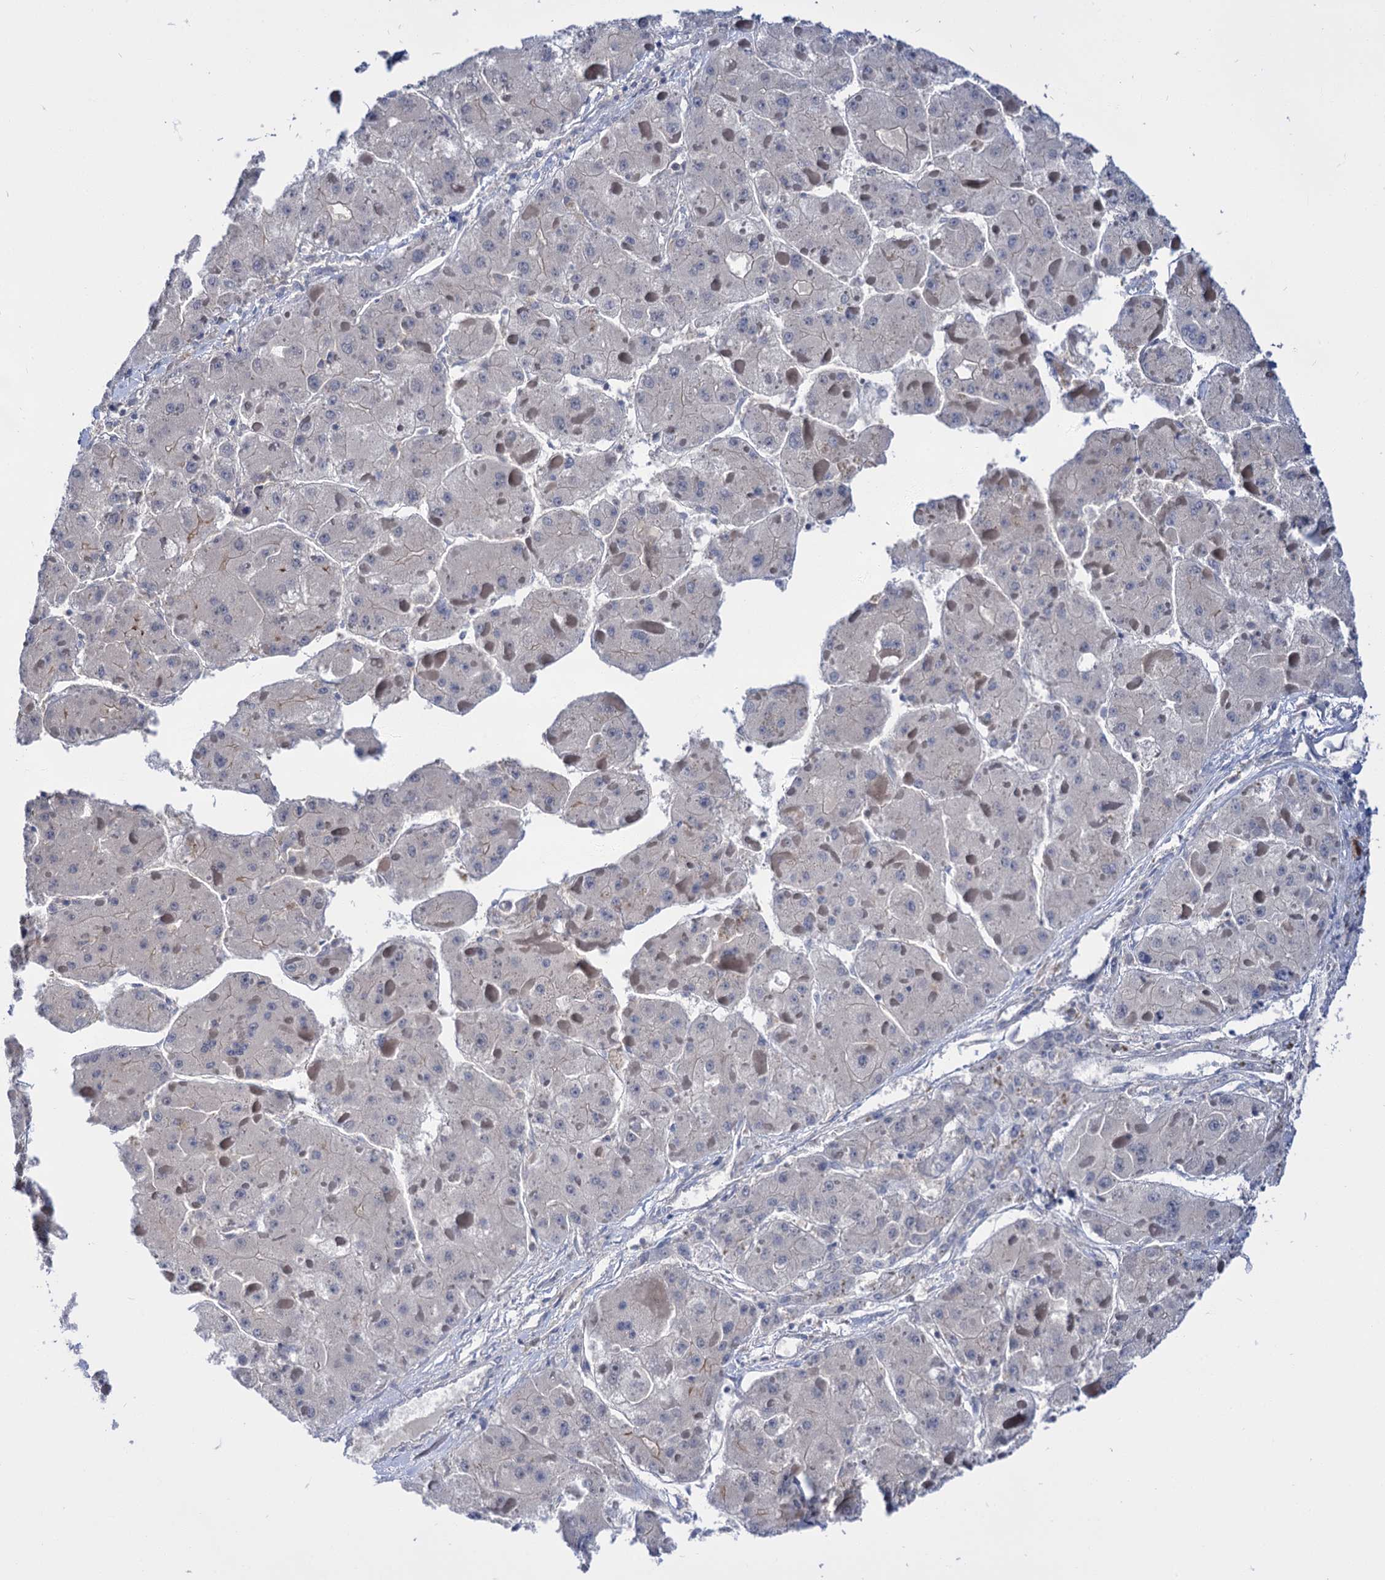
{"staining": {"intensity": "negative", "quantity": "none", "location": "none"}, "tissue": "liver cancer", "cell_type": "Tumor cells", "image_type": "cancer", "snomed": [{"axis": "morphology", "description": "Carcinoma, Hepatocellular, NOS"}, {"axis": "topography", "description": "Liver"}], "caption": "This micrograph is of liver cancer stained with immunohistochemistry to label a protein in brown with the nuclei are counter-stained blue. There is no positivity in tumor cells.", "gene": "NEK10", "patient": {"sex": "female", "age": 73}}